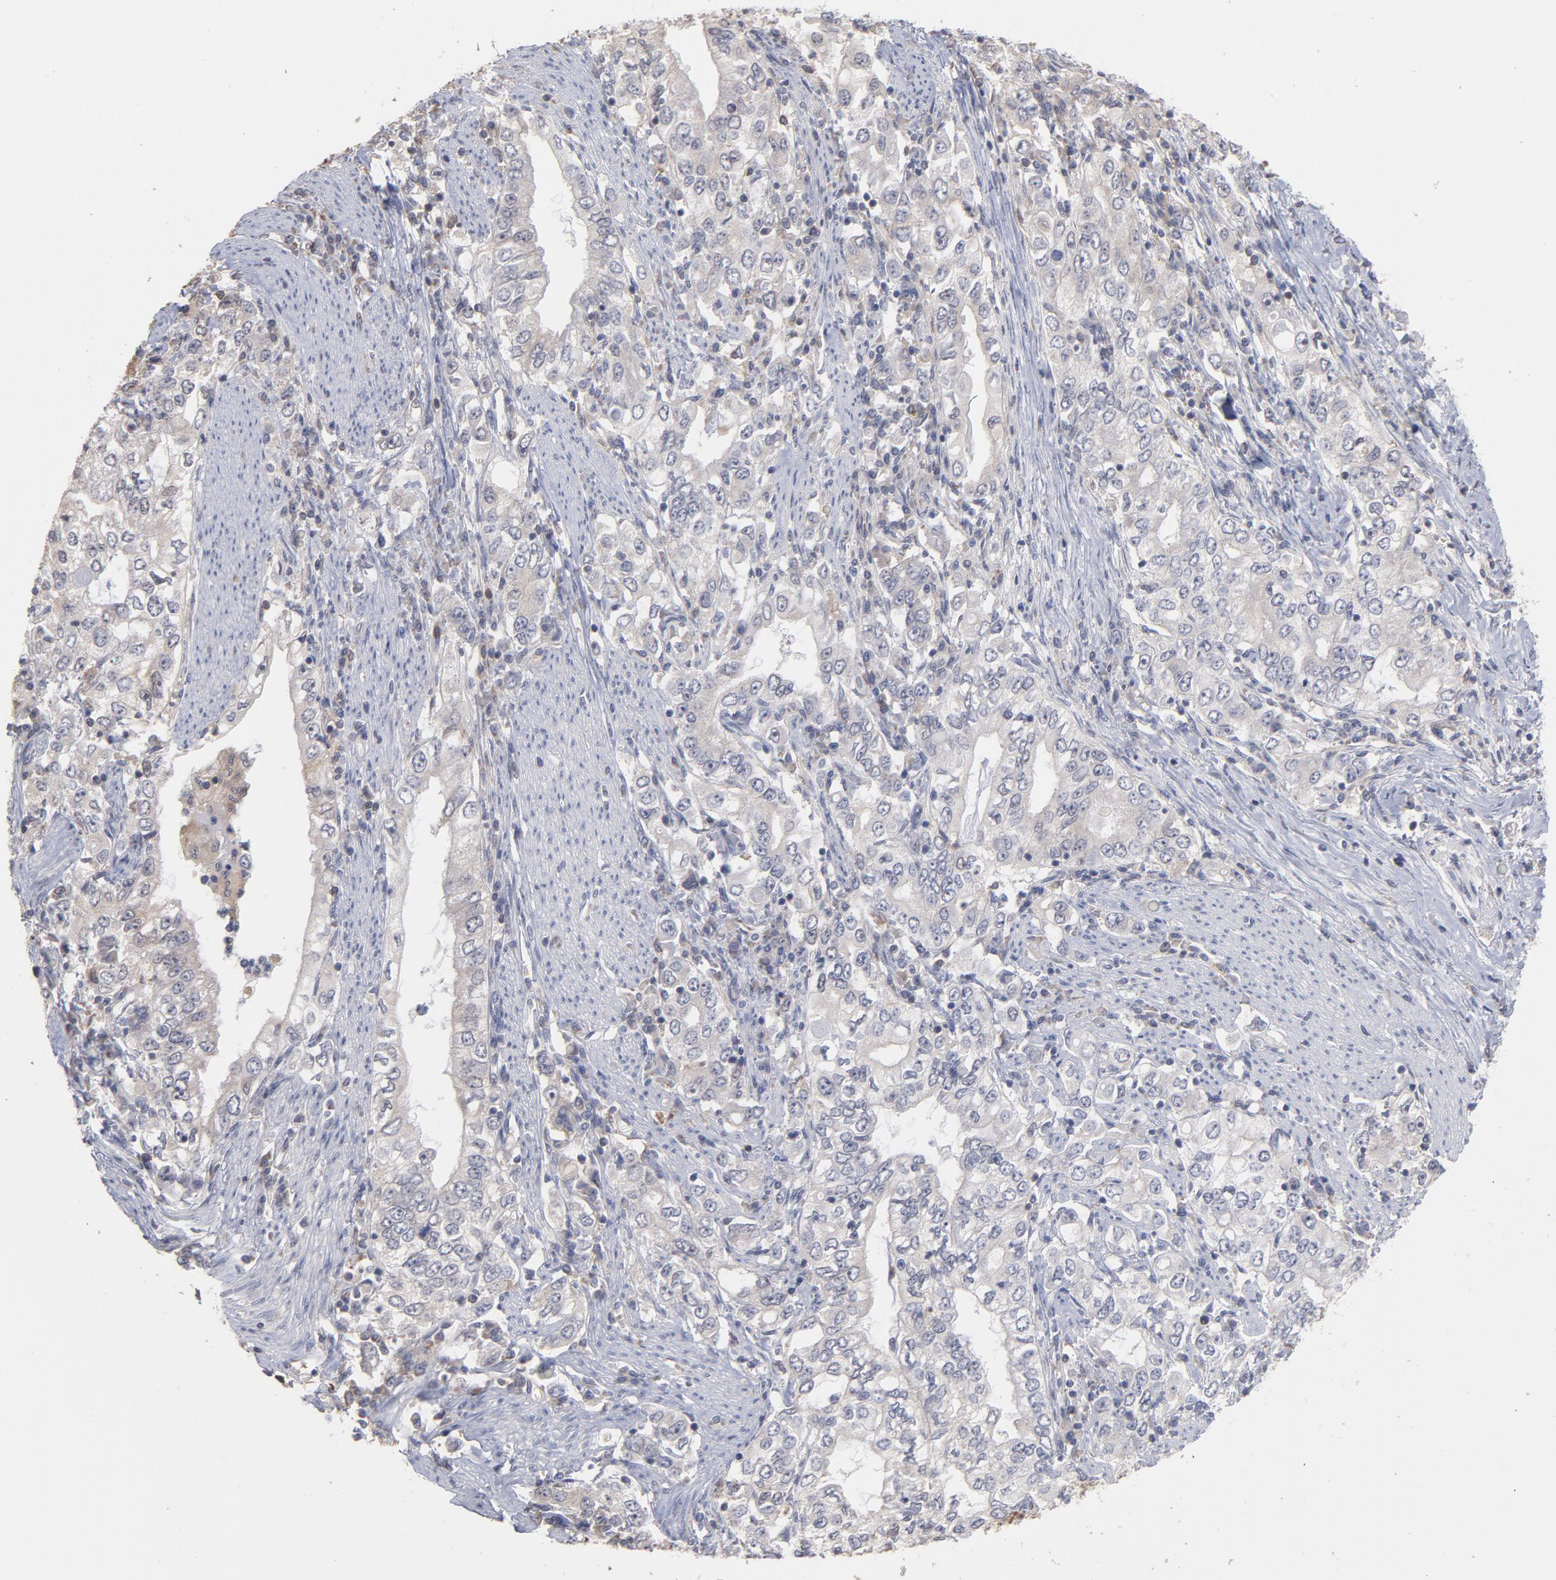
{"staining": {"intensity": "negative", "quantity": "none", "location": "none"}, "tissue": "stomach cancer", "cell_type": "Tumor cells", "image_type": "cancer", "snomed": [{"axis": "morphology", "description": "Adenocarcinoma, NOS"}, {"axis": "topography", "description": "Stomach, lower"}], "caption": "The immunohistochemistry image has no significant staining in tumor cells of stomach cancer tissue. (Stains: DAB (3,3'-diaminobenzidine) IHC with hematoxylin counter stain, Microscopy: brightfield microscopy at high magnification).", "gene": "OAS1", "patient": {"sex": "female", "age": 72}}